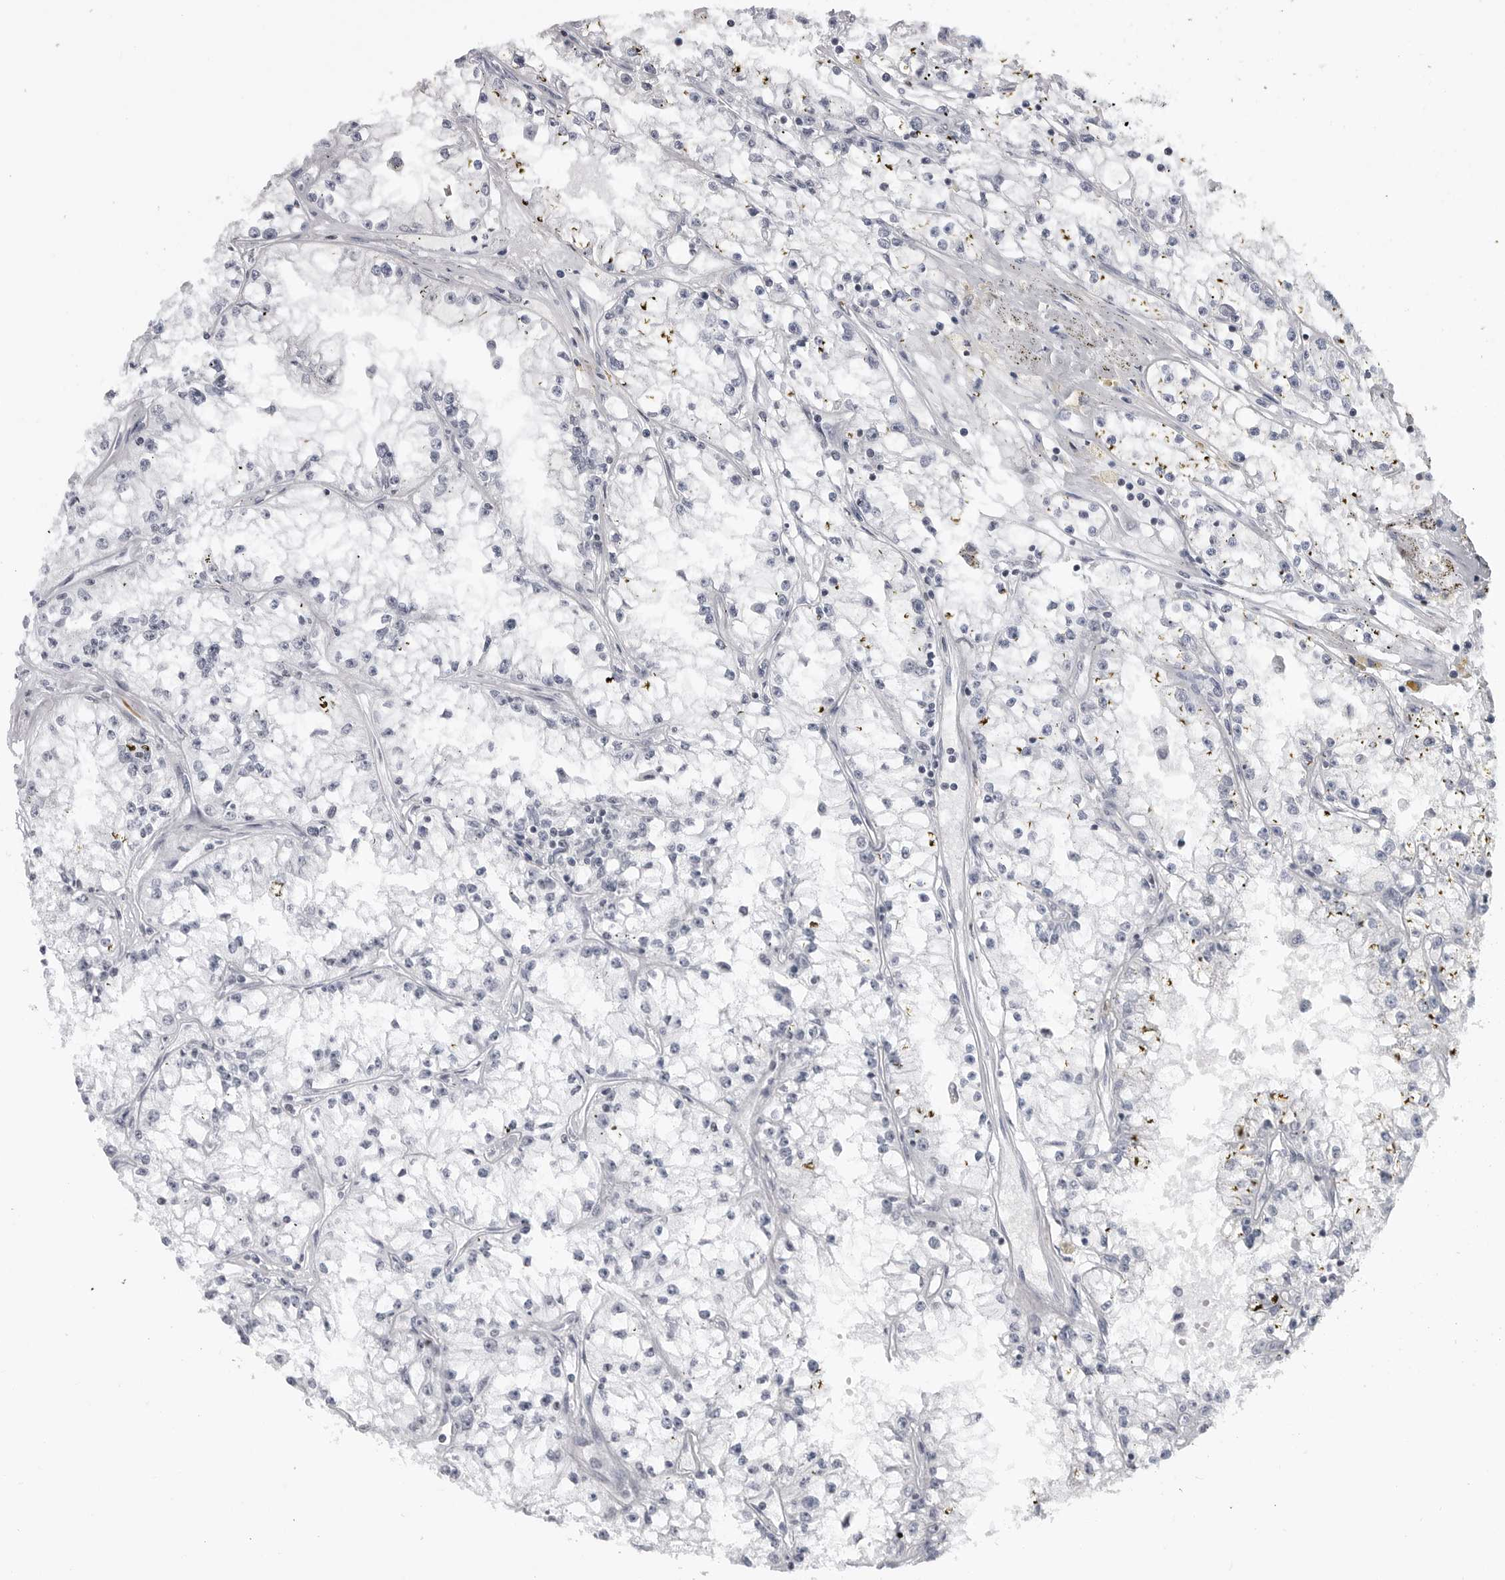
{"staining": {"intensity": "negative", "quantity": "none", "location": "none"}, "tissue": "renal cancer", "cell_type": "Tumor cells", "image_type": "cancer", "snomed": [{"axis": "morphology", "description": "Adenocarcinoma, NOS"}, {"axis": "topography", "description": "Kidney"}], "caption": "Immunohistochemical staining of human renal cancer reveals no significant staining in tumor cells.", "gene": "TRIM66", "patient": {"sex": "male", "age": 56}}